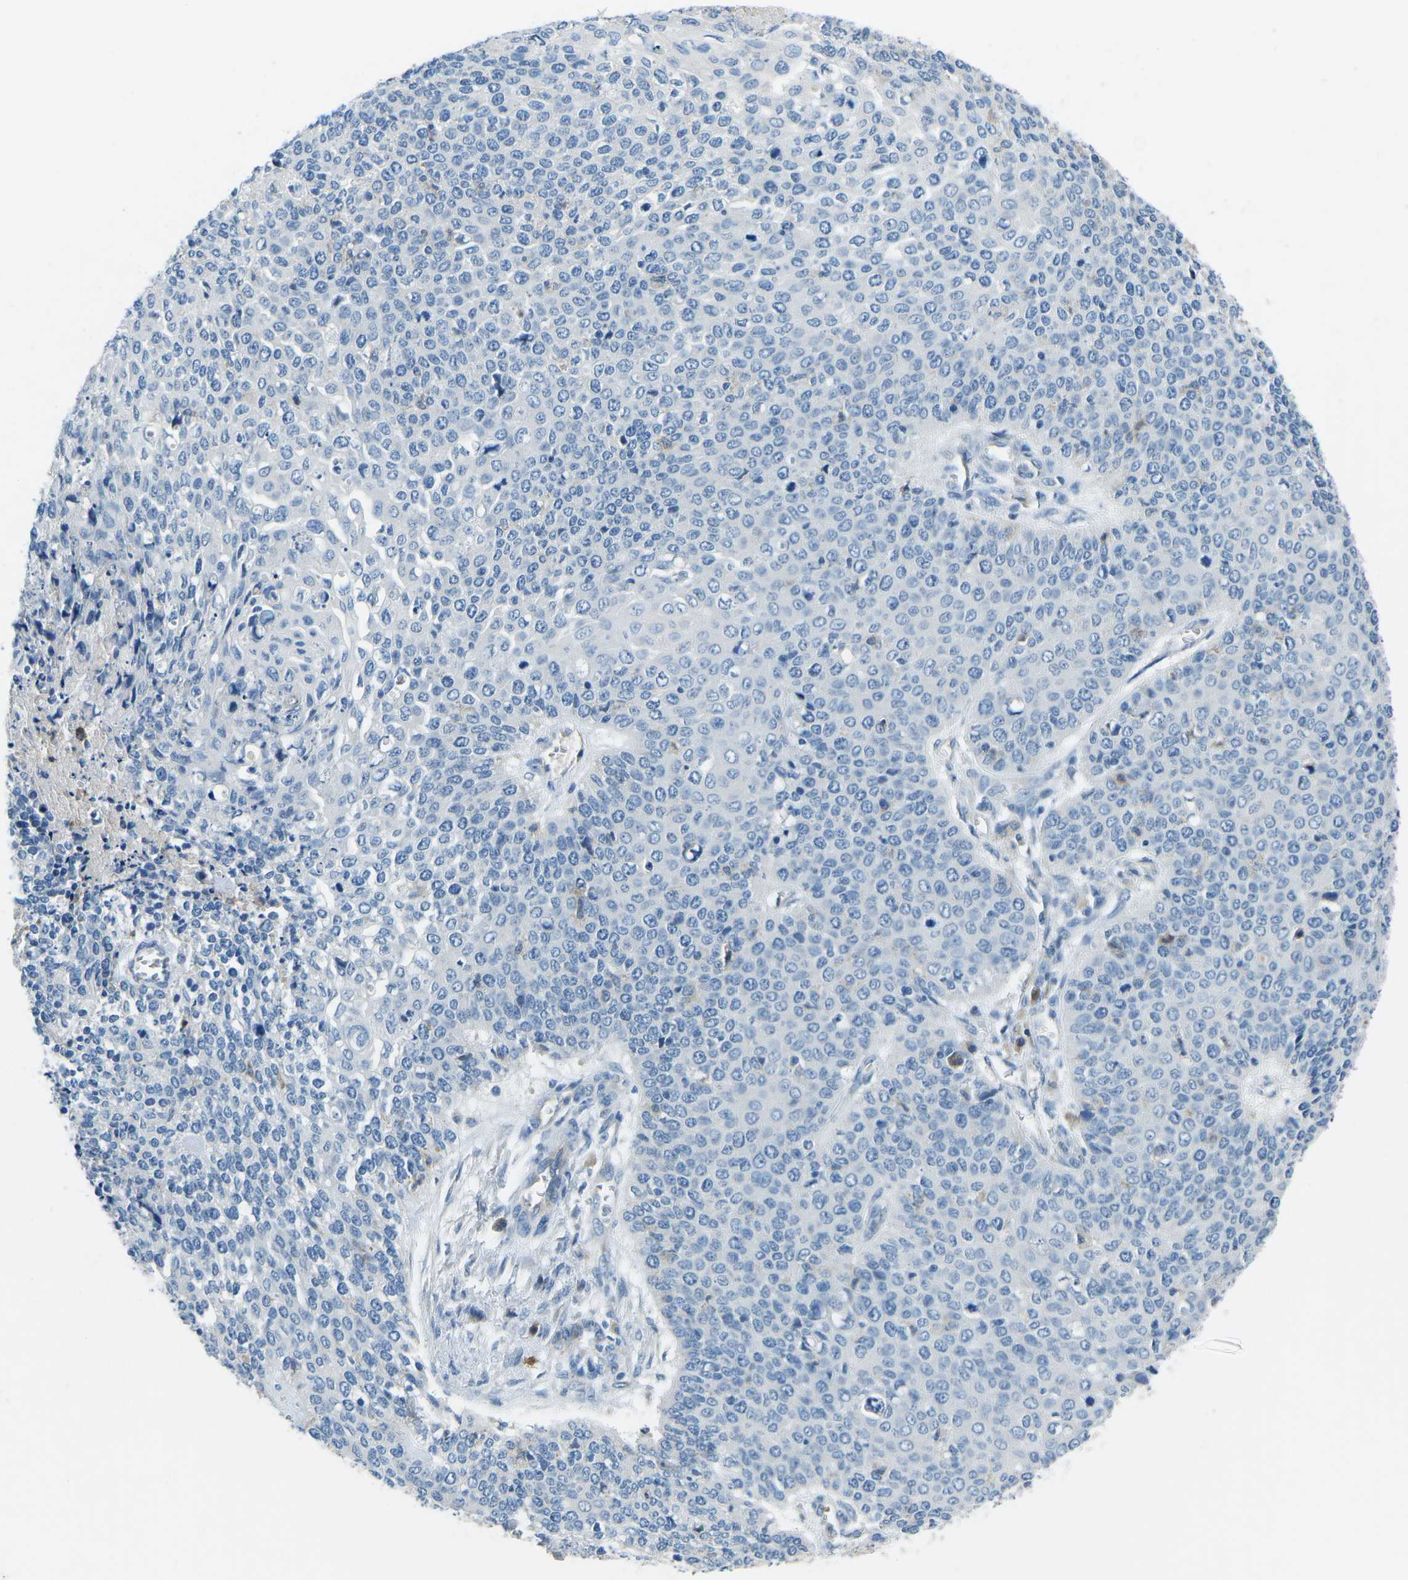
{"staining": {"intensity": "negative", "quantity": "none", "location": "none"}, "tissue": "cervical cancer", "cell_type": "Tumor cells", "image_type": "cancer", "snomed": [{"axis": "morphology", "description": "Squamous cell carcinoma, NOS"}, {"axis": "topography", "description": "Cervix"}], "caption": "IHC micrograph of neoplastic tissue: cervical squamous cell carcinoma stained with DAB demonstrates no significant protein expression in tumor cells.", "gene": "CD1D", "patient": {"sex": "female", "age": 39}}